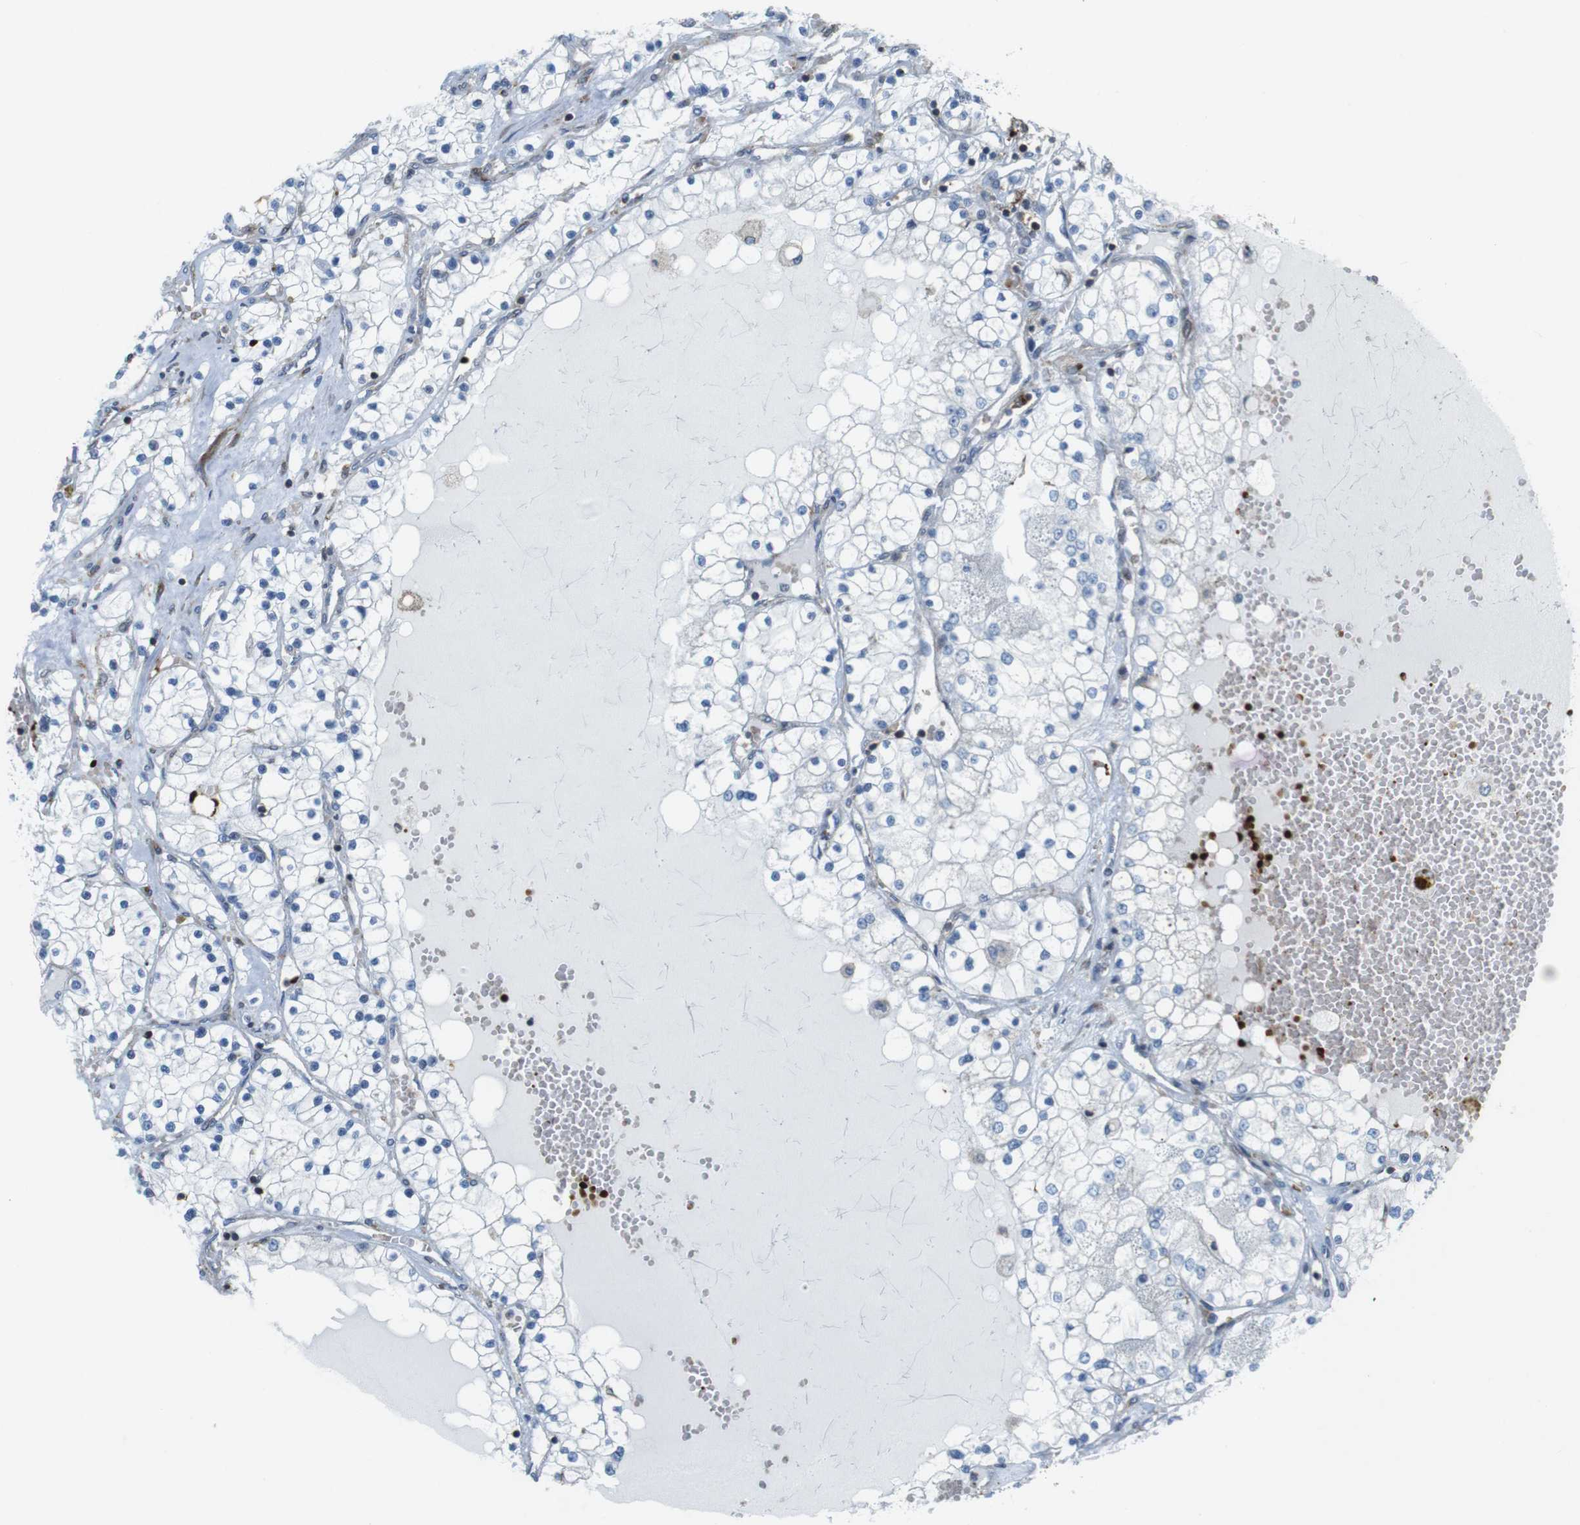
{"staining": {"intensity": "negative", "quantity": "none", "location": "none"}, "tissue": "renal cancer", "cell_type": "Tumor cells", "image_type": "cancer", "snomed": [{"axis": "morphology", "description": "Adenocarcinoma, NOS"}, {"axis": "topography", "description": "Kidney"}], "caption": "Immunohistochemistry (IHC) image of adenocarcinoma (renal) stained for a protein (brown), which demonstrates no expression in tumor cells.", "gene": "CUL7", "patient": {"sex": "male", "age": 68}}